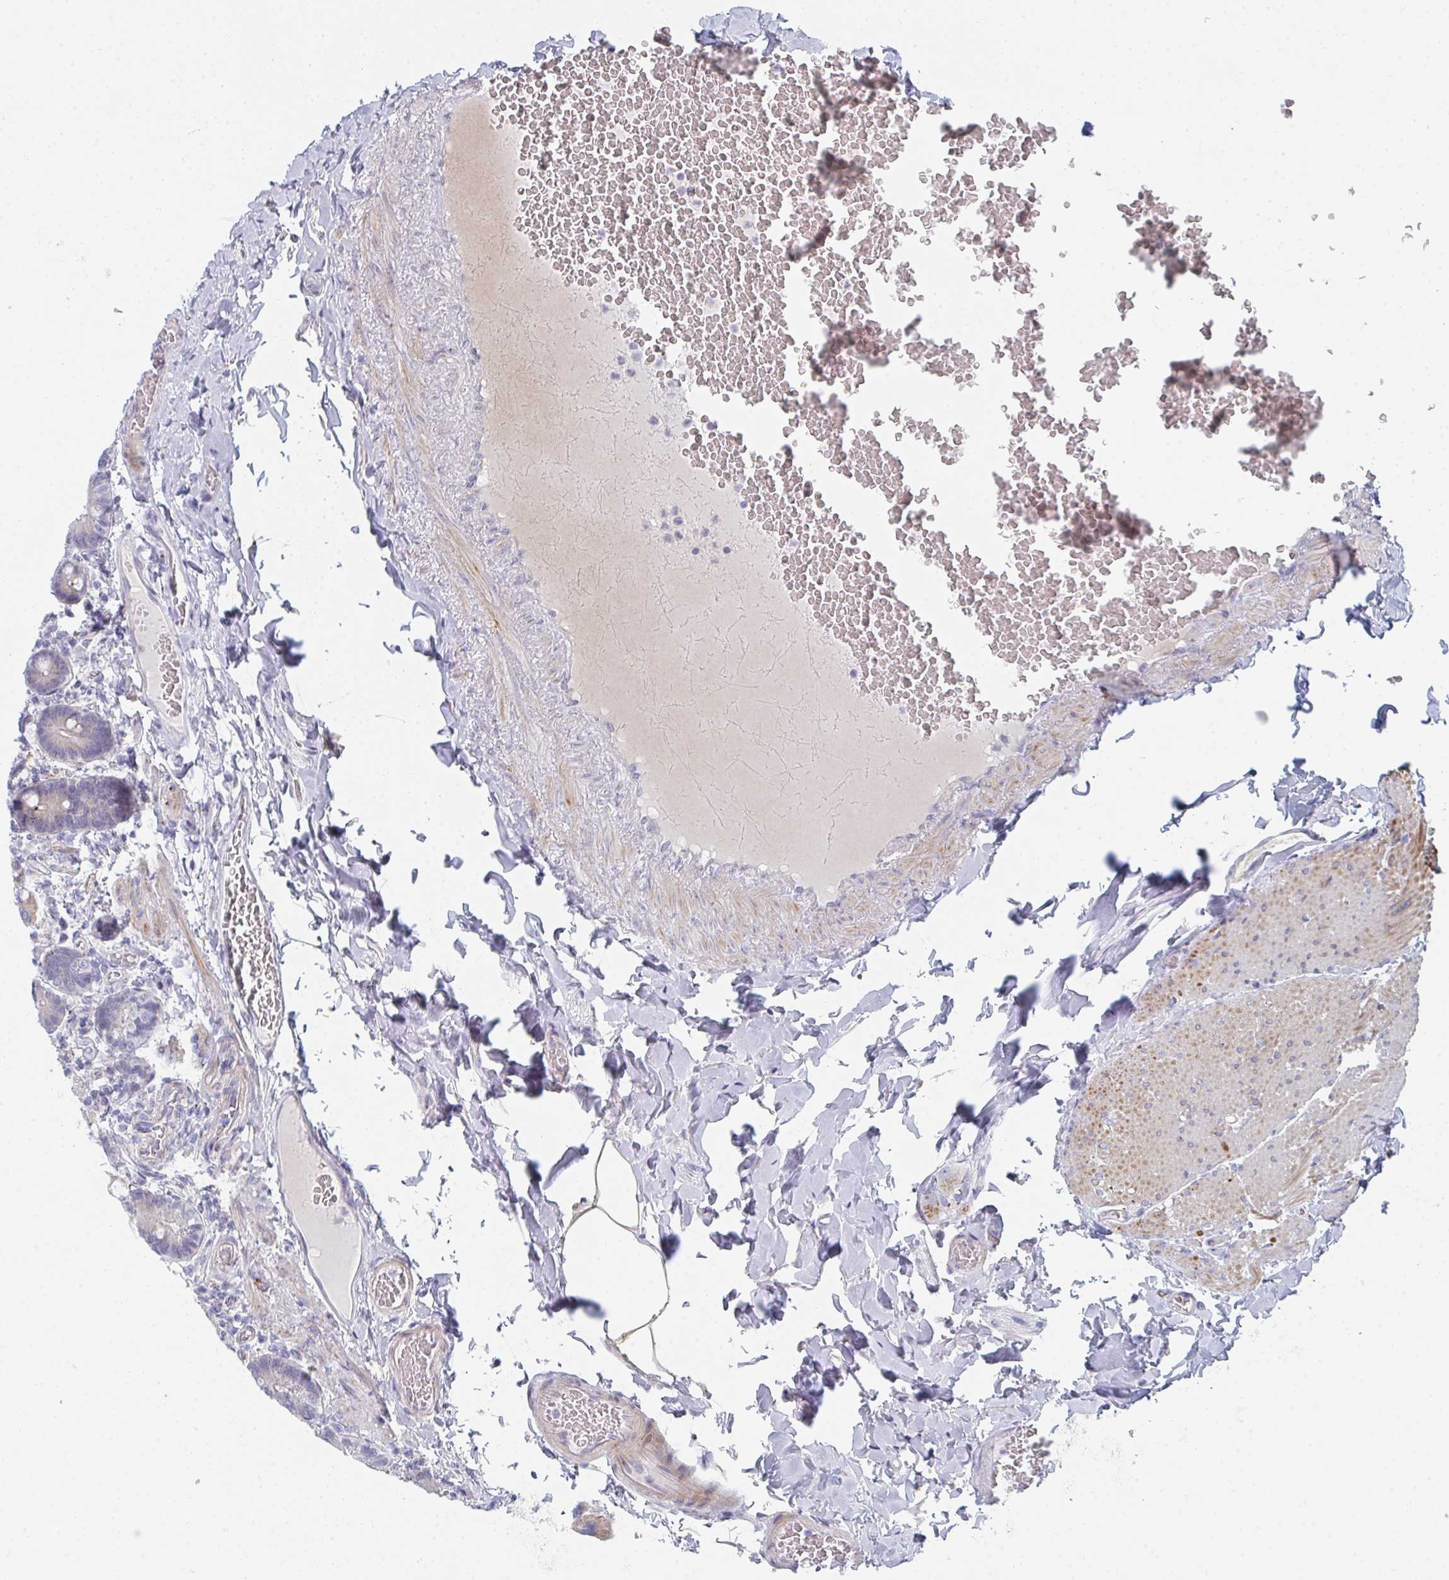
{"staining": {"intensity": "moderate", "quantity": "25%-75%", "location": "cytoplasmic/membranous"}, "tissue": "duodenum", "cell_type": "Glandular cells", "image_type": "normal", "snomed": [{"axis": "morphology", "description": "Normal tissue, NOS"}, {"axis": "topography", "description": "Duodenum"}], "caption": "Moderate cytoplasmic/membranous expression is seen in about 25%-75% of glandular cells in normal duodenum.", "gene": "PSMG1", "patient": {"sex": "female", "age": 62}}